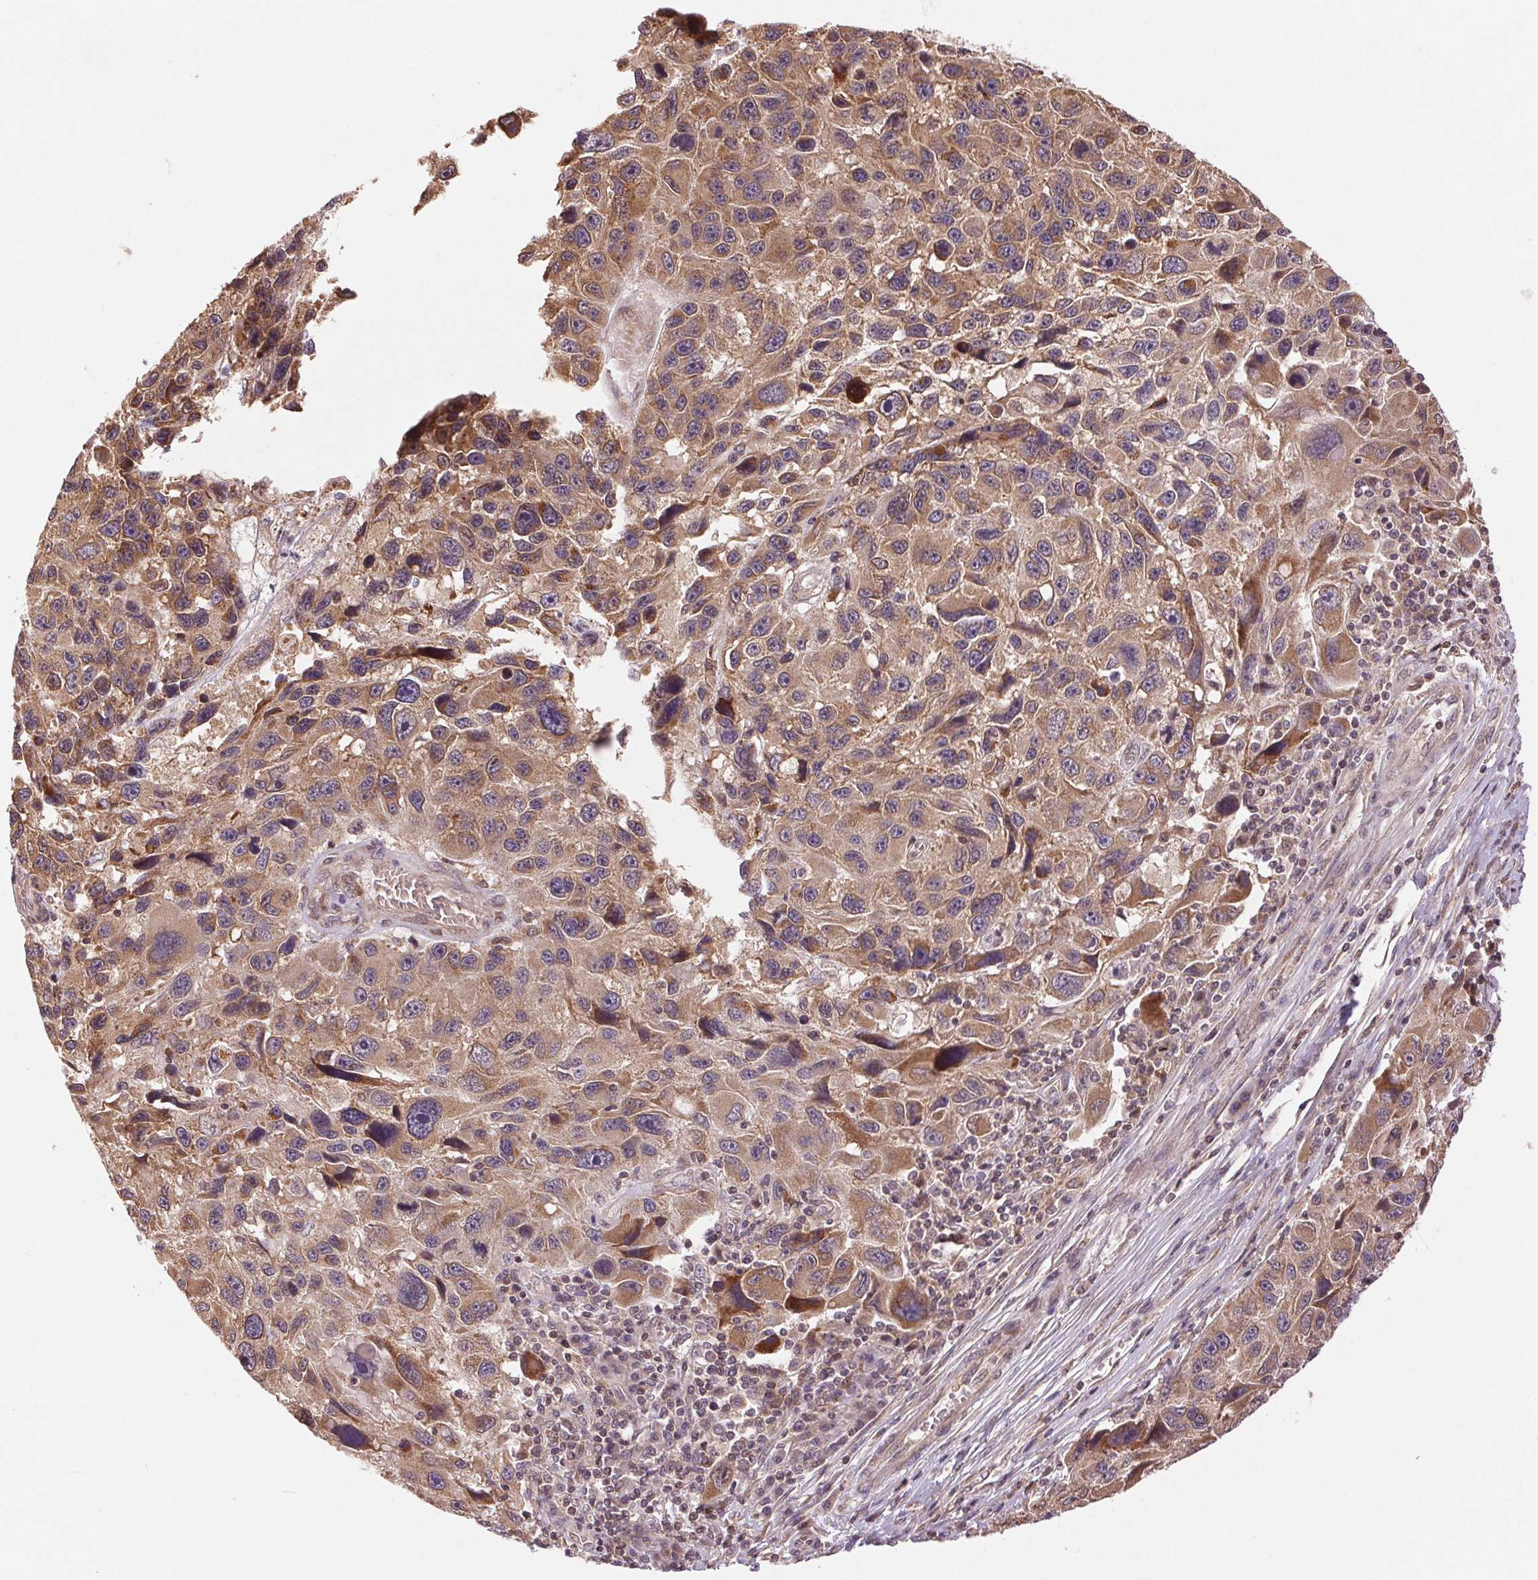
{"staining": {"intensity": "weak", "quantity": ">75%", "location": "cytoplasmic/membranous"}, "tissue": "melanoma", "cell_type": "Tumor cells", "image_type": "cancer", "snomed": [{"axis": "morphology", "description": "Malignant melanoma, NOS"}, {"axis": "topography", "description": "Skin"}], "caption": "A low amount of weak cytoplasmic/membranous staining is appreciated in approximately >75% of tumor cells in malignant melanoma tissue. (Stains: DAB in brown, nuclei in blue, Microscopy: brightfield microscopy at high magnification).", "gene": "BTF3L4", "patient": {"sex": "male", "age": 53}}